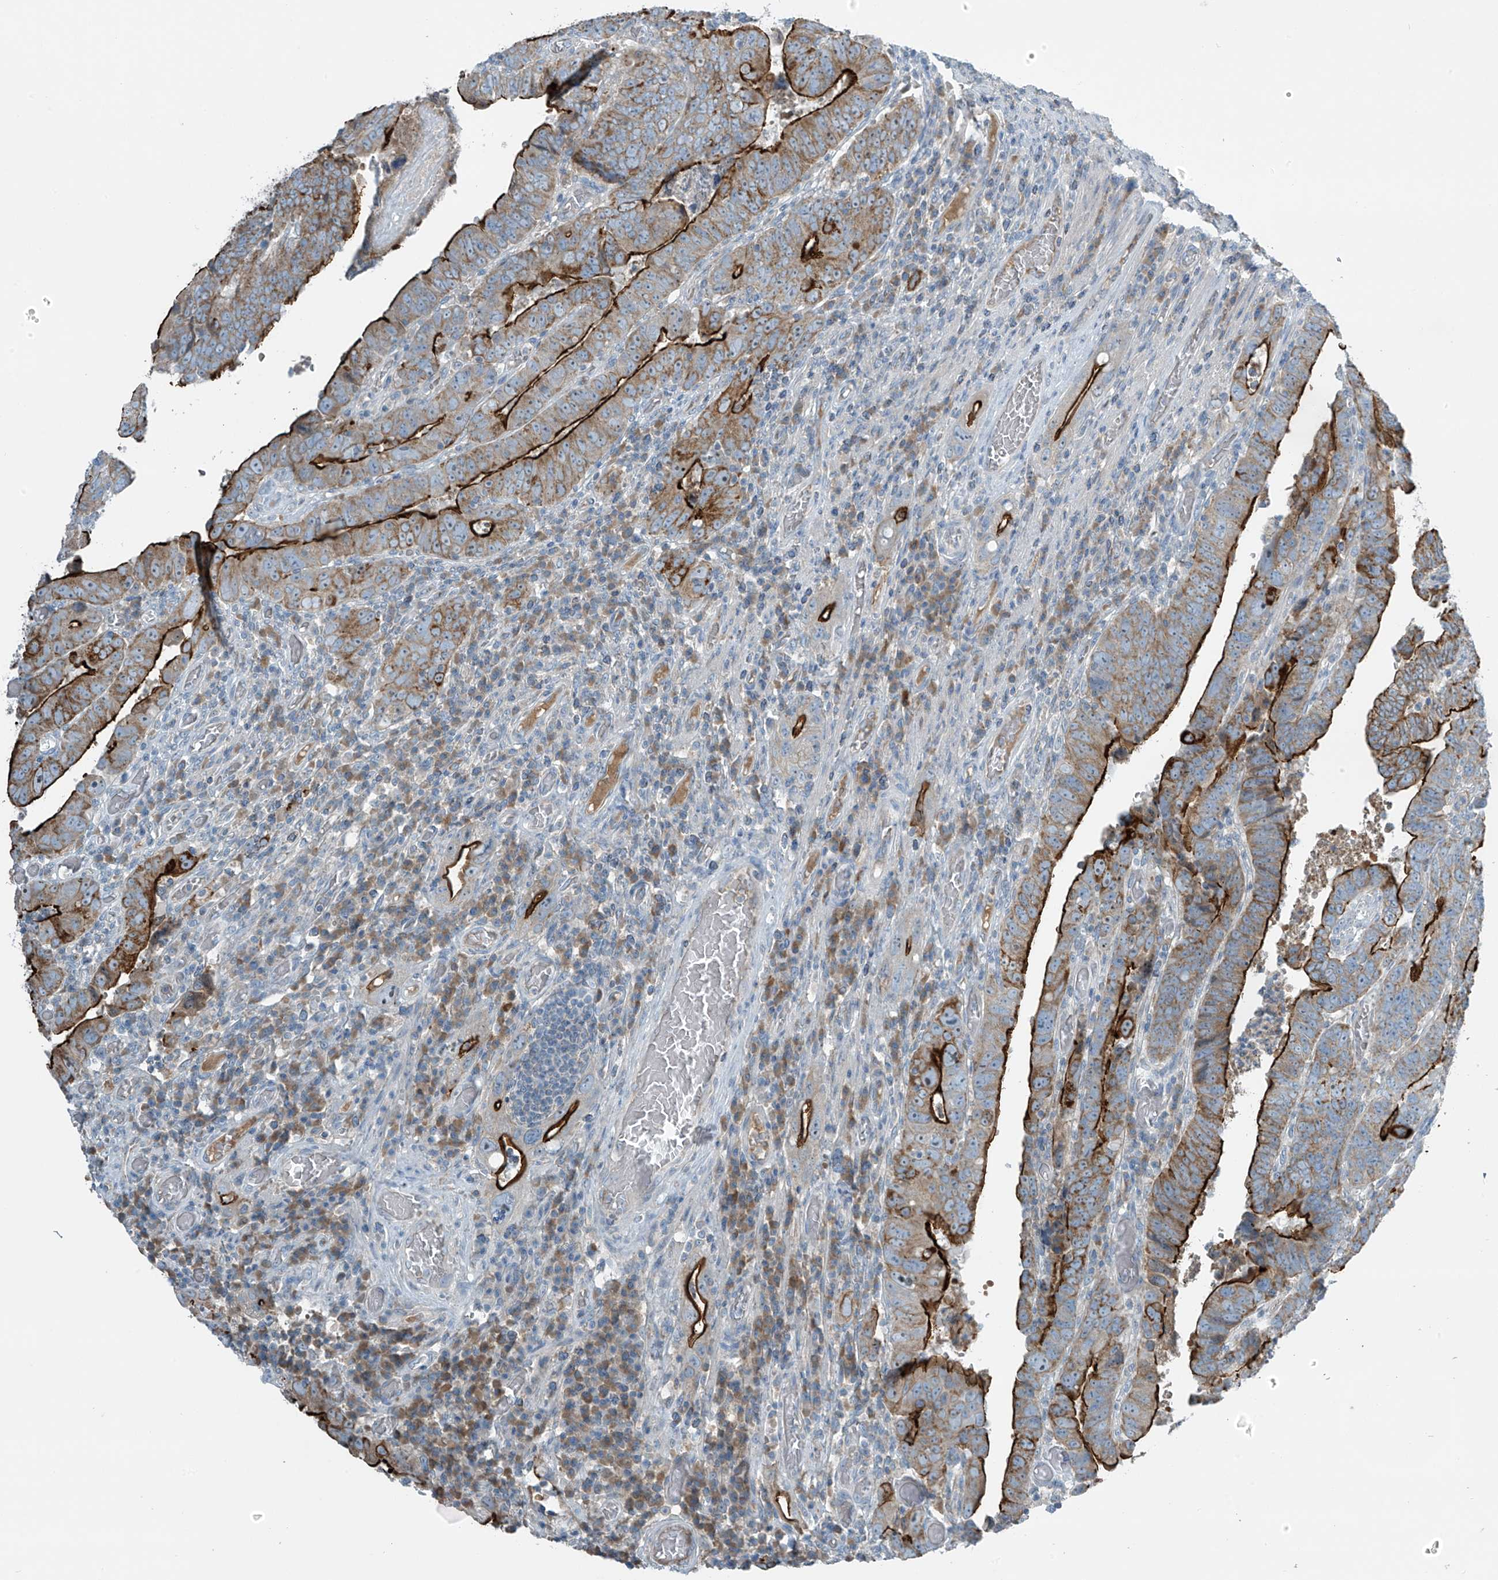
{"staining": {"intensity": "strong", "quantity": ">75%", "location": "cytoplasmic/membranous"}, "tissue": "colorectal cancer", "cell_type": "Tumor cells", "image_type": "cancer", "snomed": [{"axis": "morphology", "description": "Normal tissue, NOS"}, {"axis": "morphology", "description": "Adenocarcinoma, NOS"}, {"axis": "topography", "description": "Rectum"}], "caption": "Tumor cells reveal high levels of strong cytoplasmic/membranous expression in about >75% of cells in adenocarcinoma (colorectal).", "gene": "FAM131C", "patient": {"sex": "female", "age": 65}}